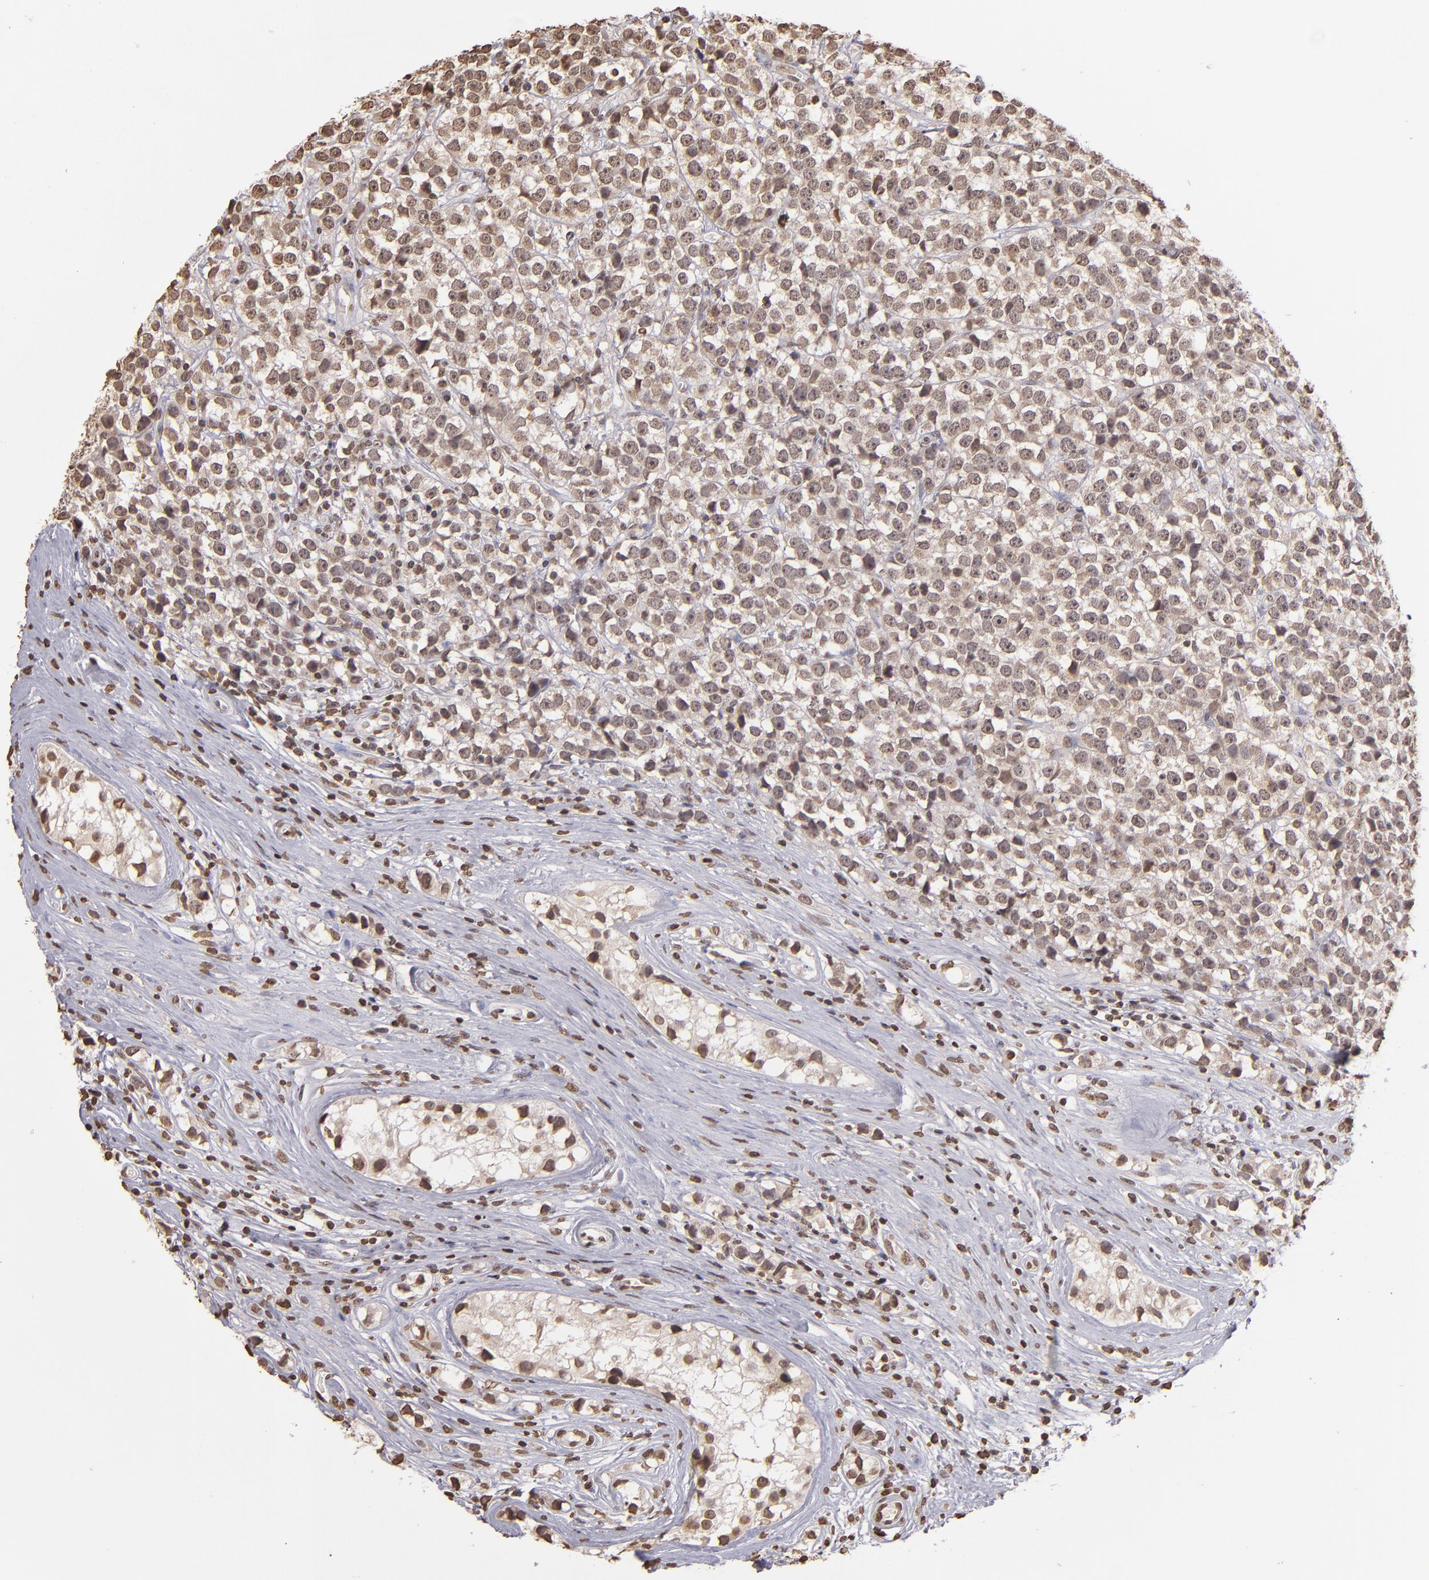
{"staining": {"intensity": "moderate", "quantity": ">75%", "location": "nuclear"}, "tissue": "testis cancer", "cell_type": "Tumor cells", "image_type": "cancer", "snomed": [{"axis": "morphology", "description": "Seminoma, NOS"}, {"axis": "topography", "description": "Testis"}], "caption": "Immunohistochemical staining of testis cancer (seminoma) exhibits moderate nuclear protein expression in approximately >75% of tumor cells. The staining was performed using DAB (3,3'-diaminobenzidine) to visualize the protein expression in brown, while the nuclei were stained in blue with hematoxylin (Magnification: 20x).", "gene": "LBX1", "patient": {"sex": "male", "age": 25}}